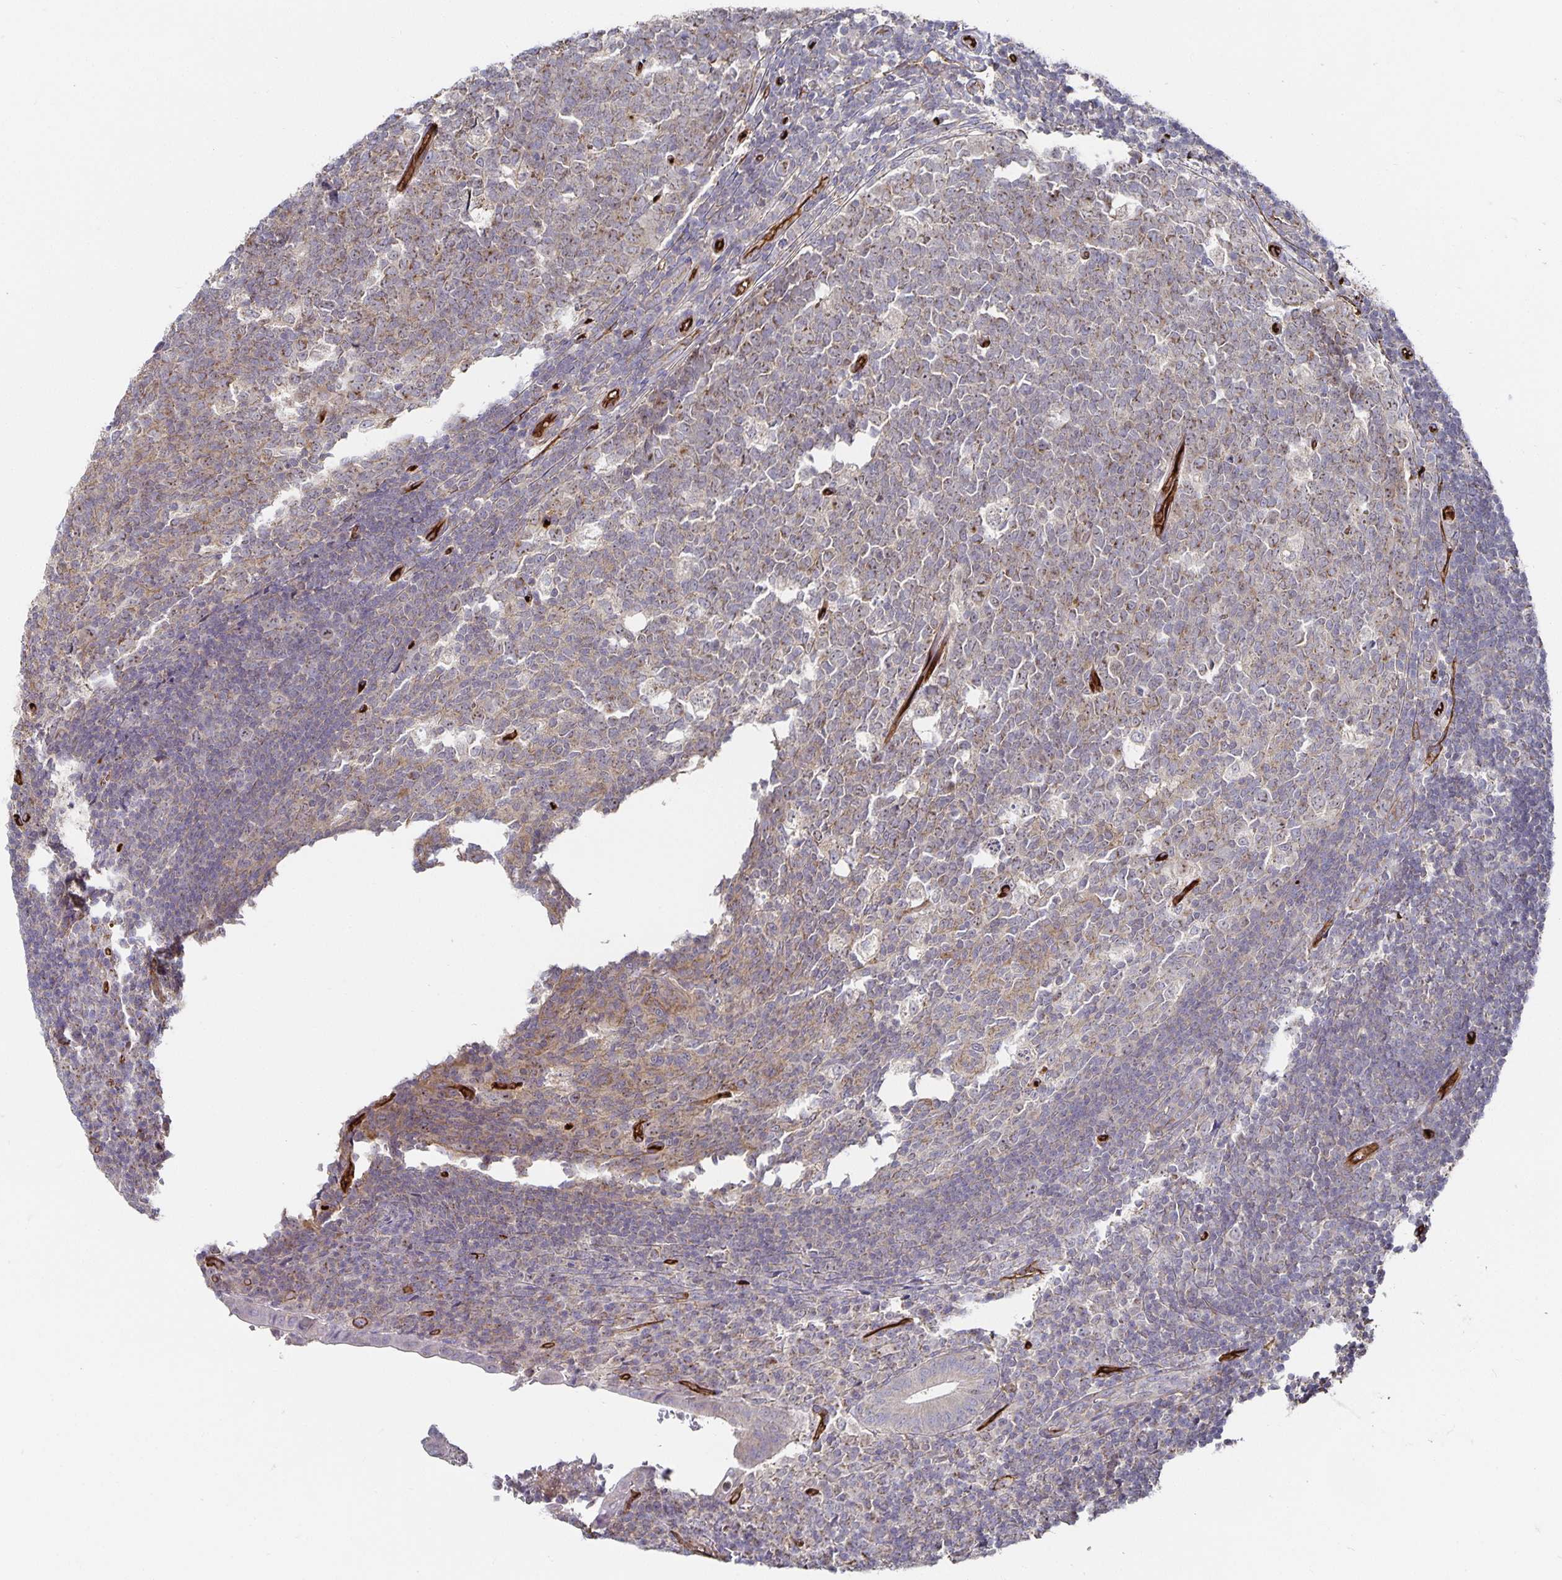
{"staining": {"intensity": "weak", "quantity": "25%-75%", "location": "cytoplasmic/membranous"}, "tissue": "appendix", "cell_type": "Glandular cells", "image_type": "normal", "snomed": [{"axis": "morphology", "description": "Normal tissue, NOS"}, {"axis": "topography", "description": "Appendix"}], "caption": "Protein expression analysis of benign appendix demonstrates weak cytoplasmic/membranous positivity in about 25%-75% of glandular cells. The staining was performed using DAB to visualize the protein expression in brown, while the nuclei were stained in blue with hematoxylin (Magnification: 20x).", "gene": "PODXL", "patient": {"sex": "male", "age": 18}}